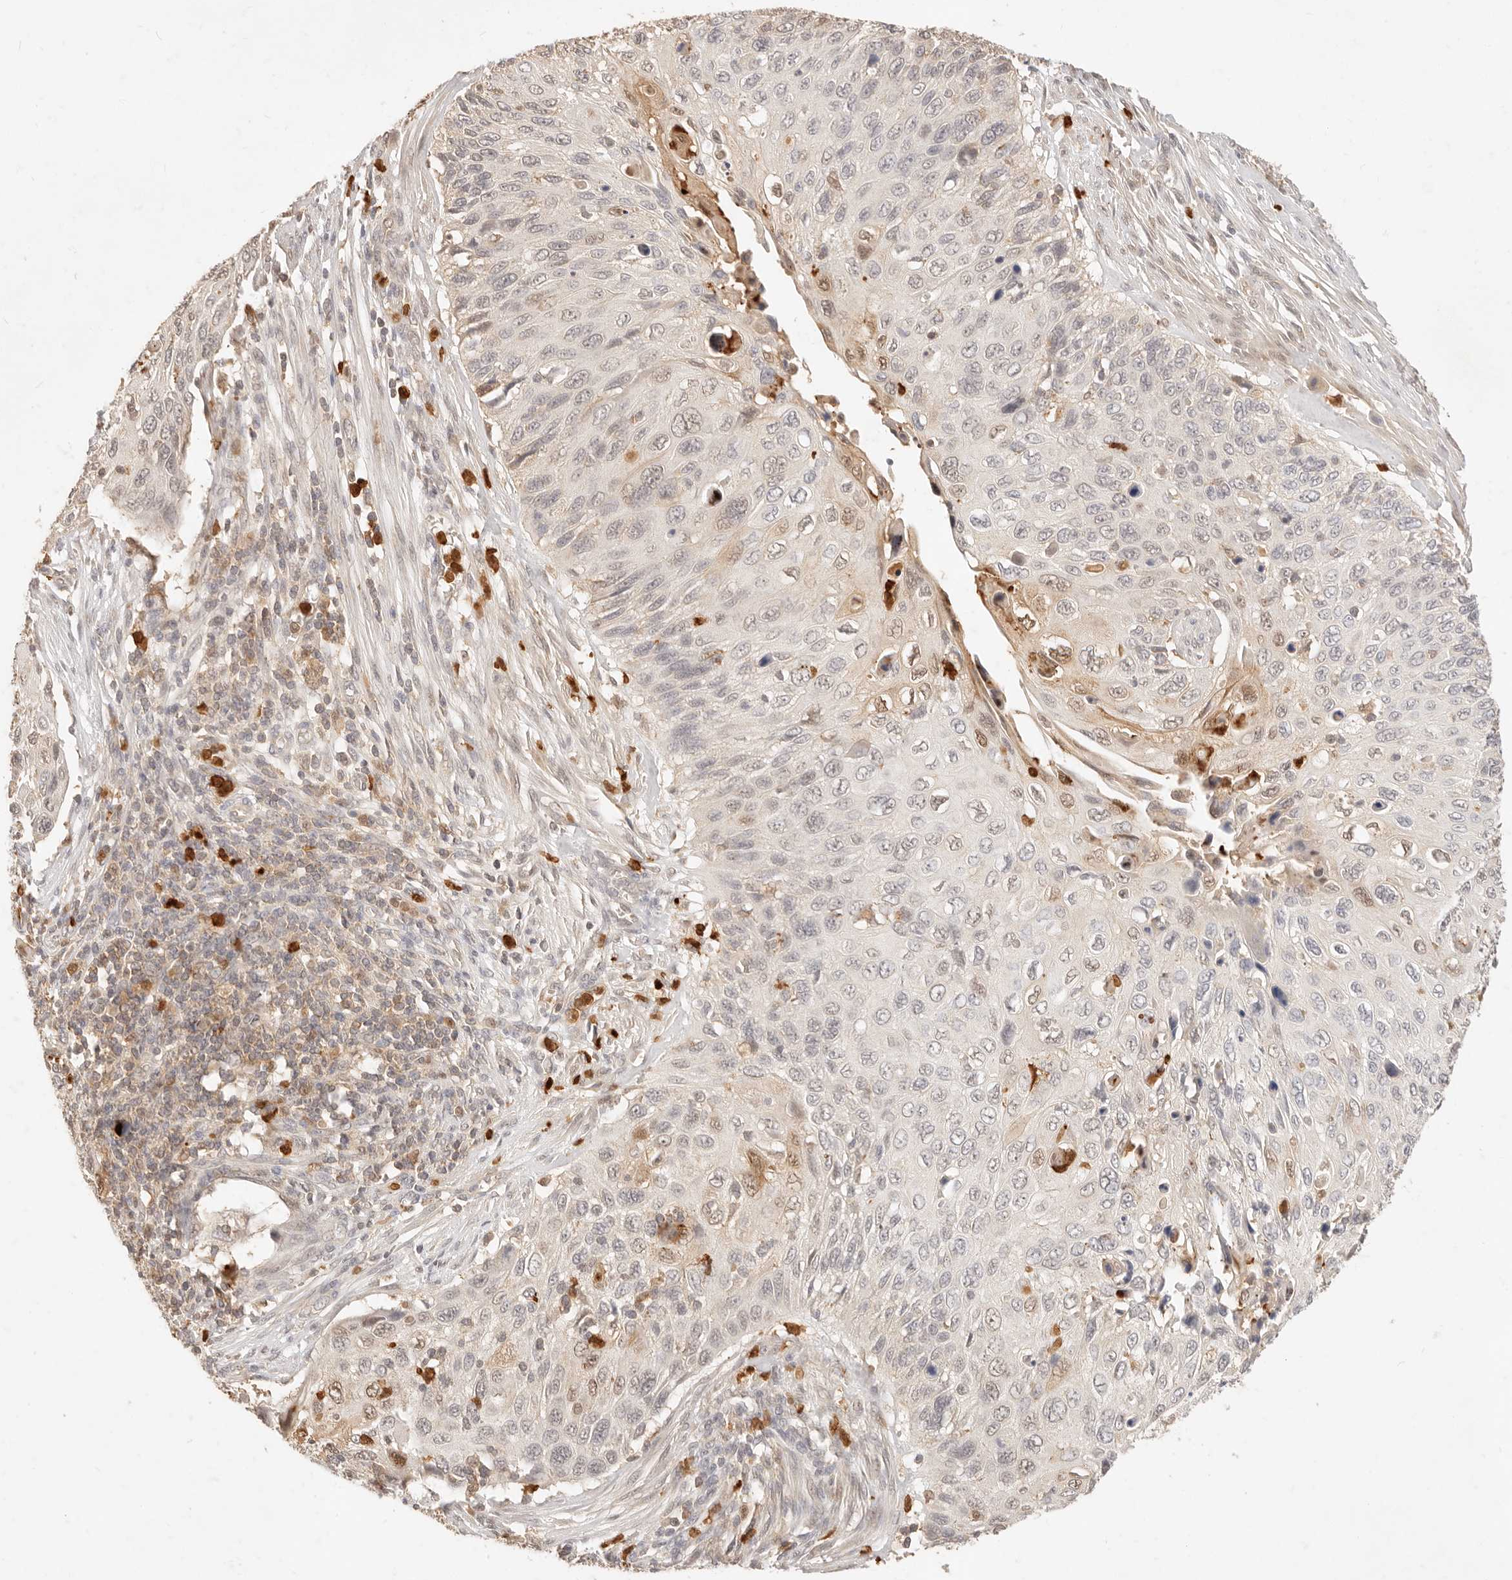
{"staining": {"intensity": "moderate", "quantity": "<25%", "location": "cytoplasmic/membranous,nuclear"}, "tissue": "cervical cancer", "cell_type": "Tumor cells", "image_type": "cancer", "snomed": [{"axis": "morphology", "description": "Squamous cell carcinoma, NOS"}, {"axis": "topography", "description": "Cervix"}], "caption": "An image of human cervical cancer stained for a protein shows moderate cytoplasmic/membranous and nuclear brown staining in tumor cells. (DAB (3,3'-diaminobenzidine) IHC with brightfield microscopy, high magnification).", "gene": "TMTC2", "patient": {"sex": "female", "age": 70}}